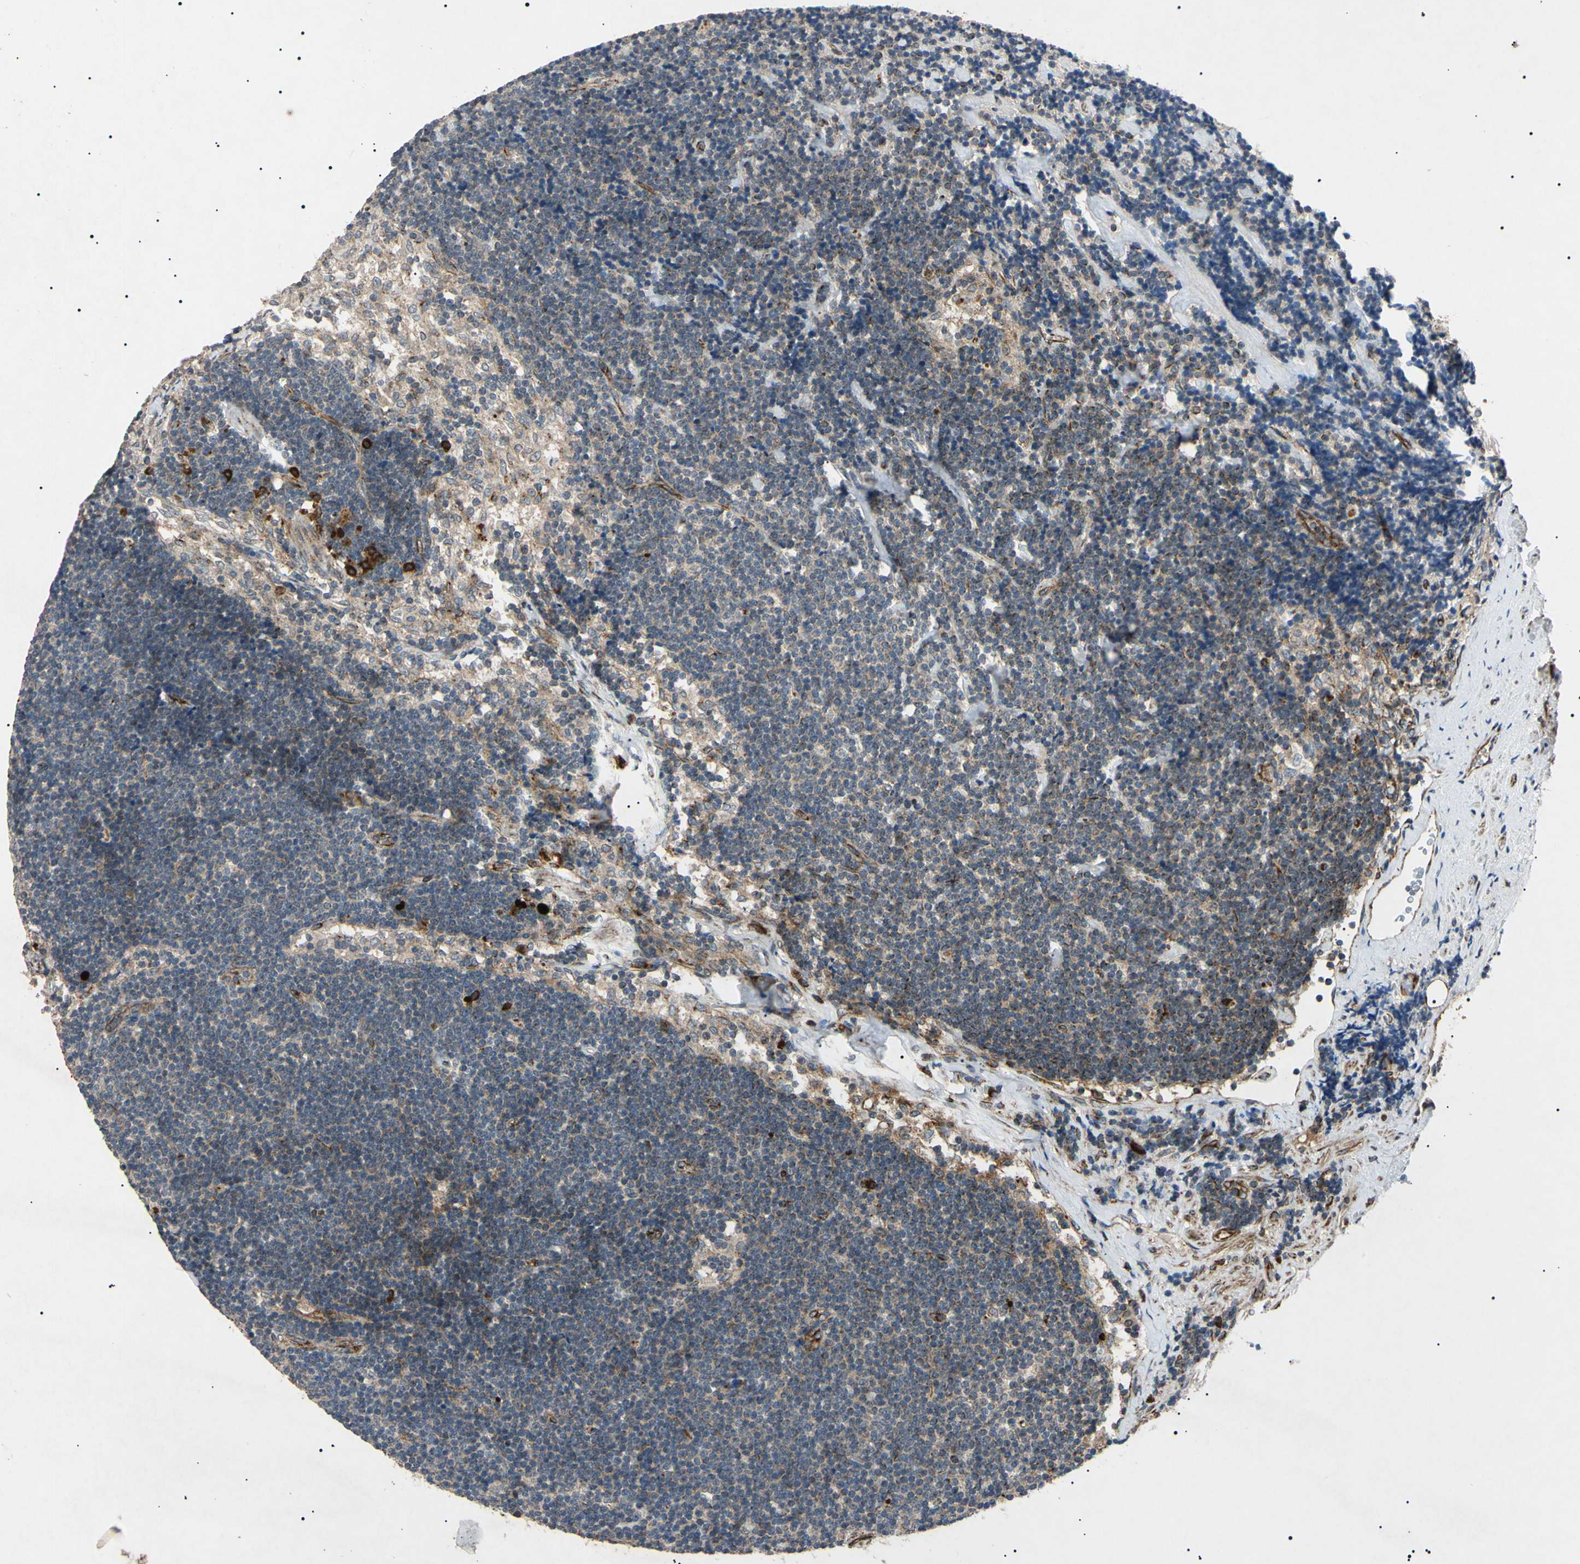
{"staining": {"intensity": "strong", "quantity": "<25%", "location": "cytoplasmic/membranous"}, "tissue": "lymph node", "cell_type": "Germinal center cells", "image_type": "normal", "snomed": [{"axis": "morphology", "description": "Normal tissue, NOS"}, {"axis": "topography", "description": "Lymph node"}], "caption": "Lymph node stained with DAB IHC shows medium levels of strong cytoplasmic/membranous positivity in approximately <25% of germinal center cells.", "gene": "TUBB4A", "patient": {"sex": "male", "age": 63}}